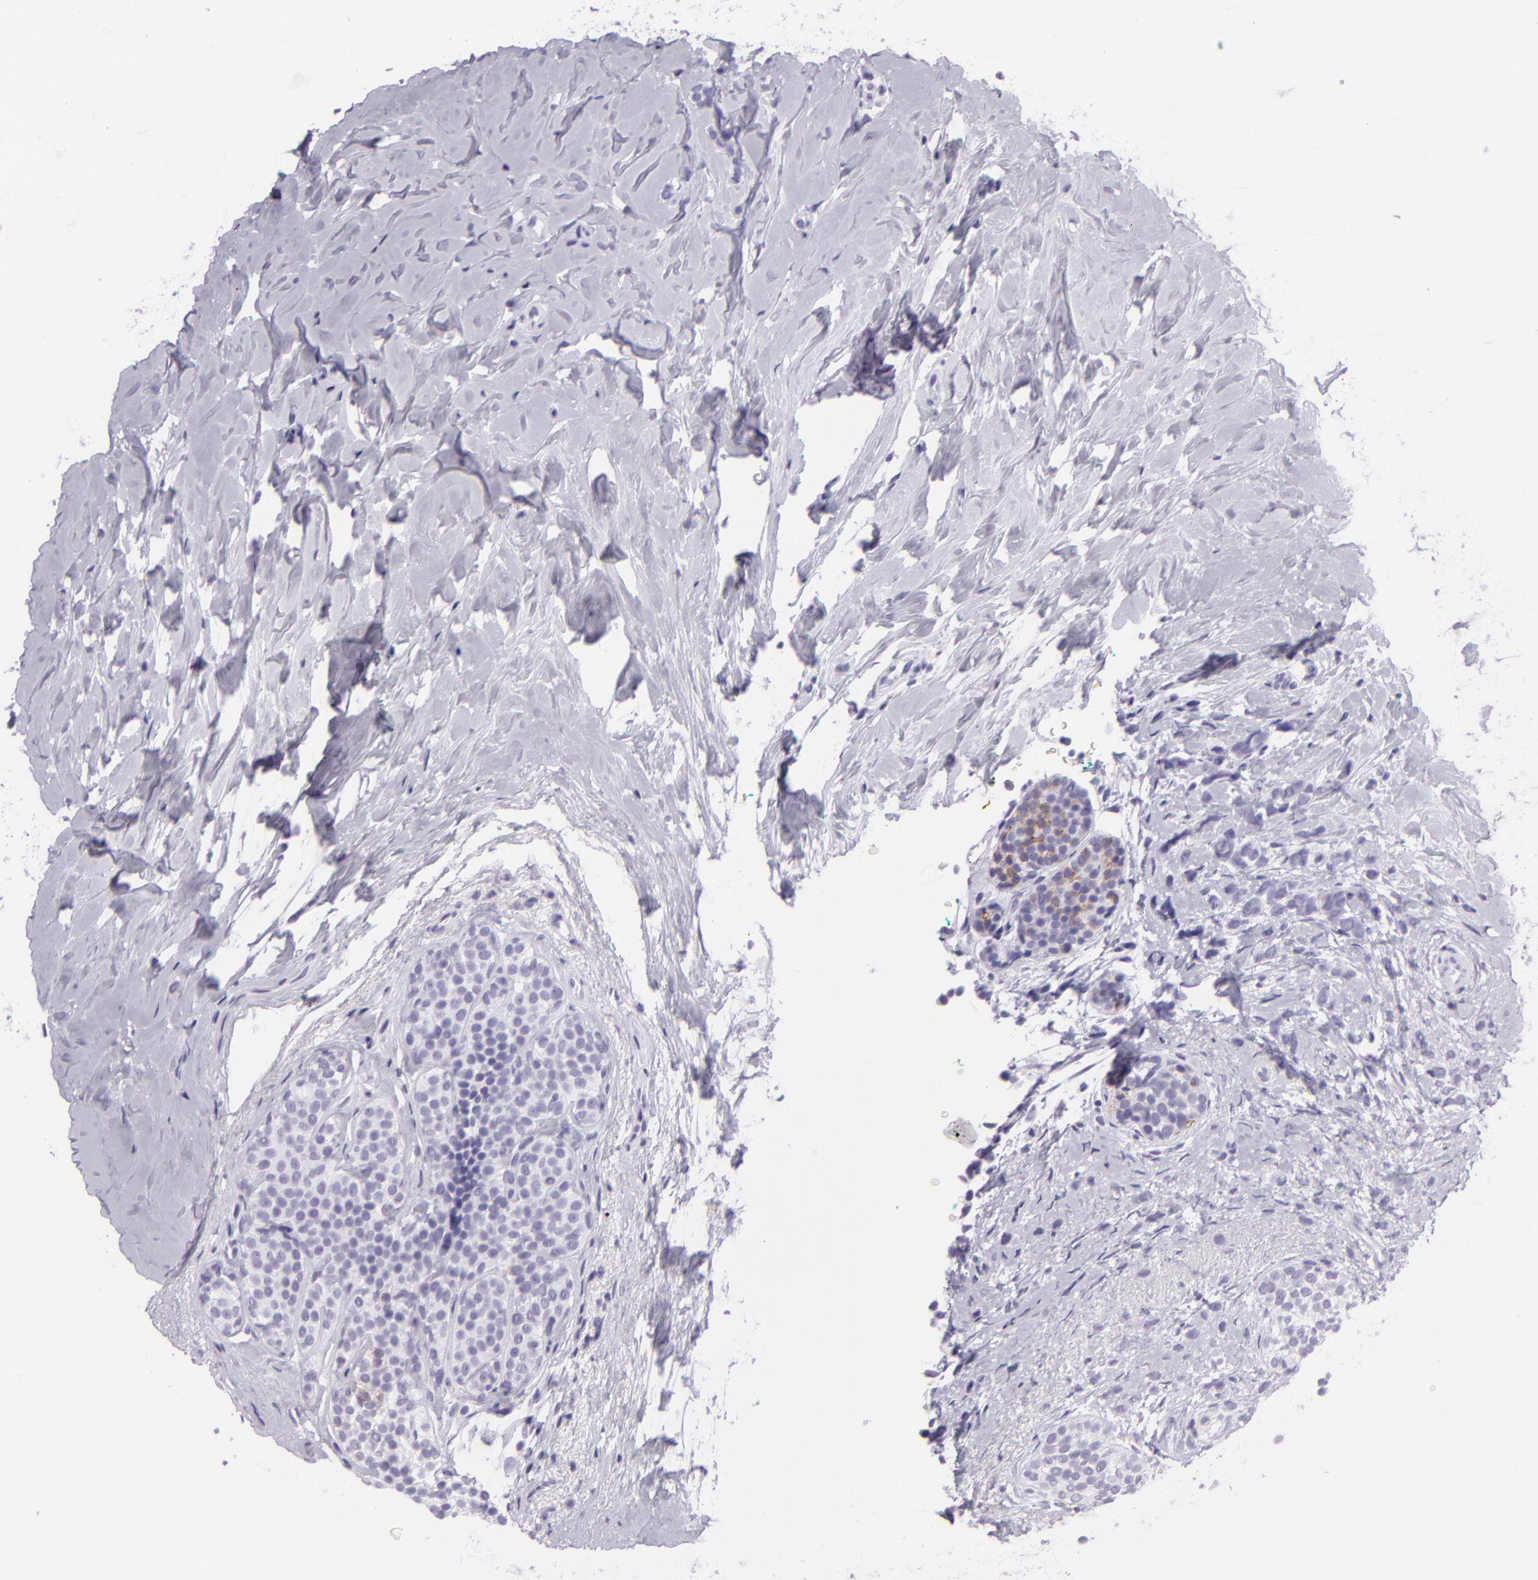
{"staining": {"intensity": "negative", "quantity": "none", "location": "none"}, "tissue": "breast cancer", "cell_type": "Tumor cells", "image_type": "cancer", "snomed": [{"axis": "morphology", "description": "Lobular carcinoma"}, {"axis": "topography", "description": "Breast"}], "caption": "Protein analysis of breast lobular carcinoma reveals no significant staining in tumor cells.", "gene": "MUC6", "patient": {"sex": "female", "age": 64}}